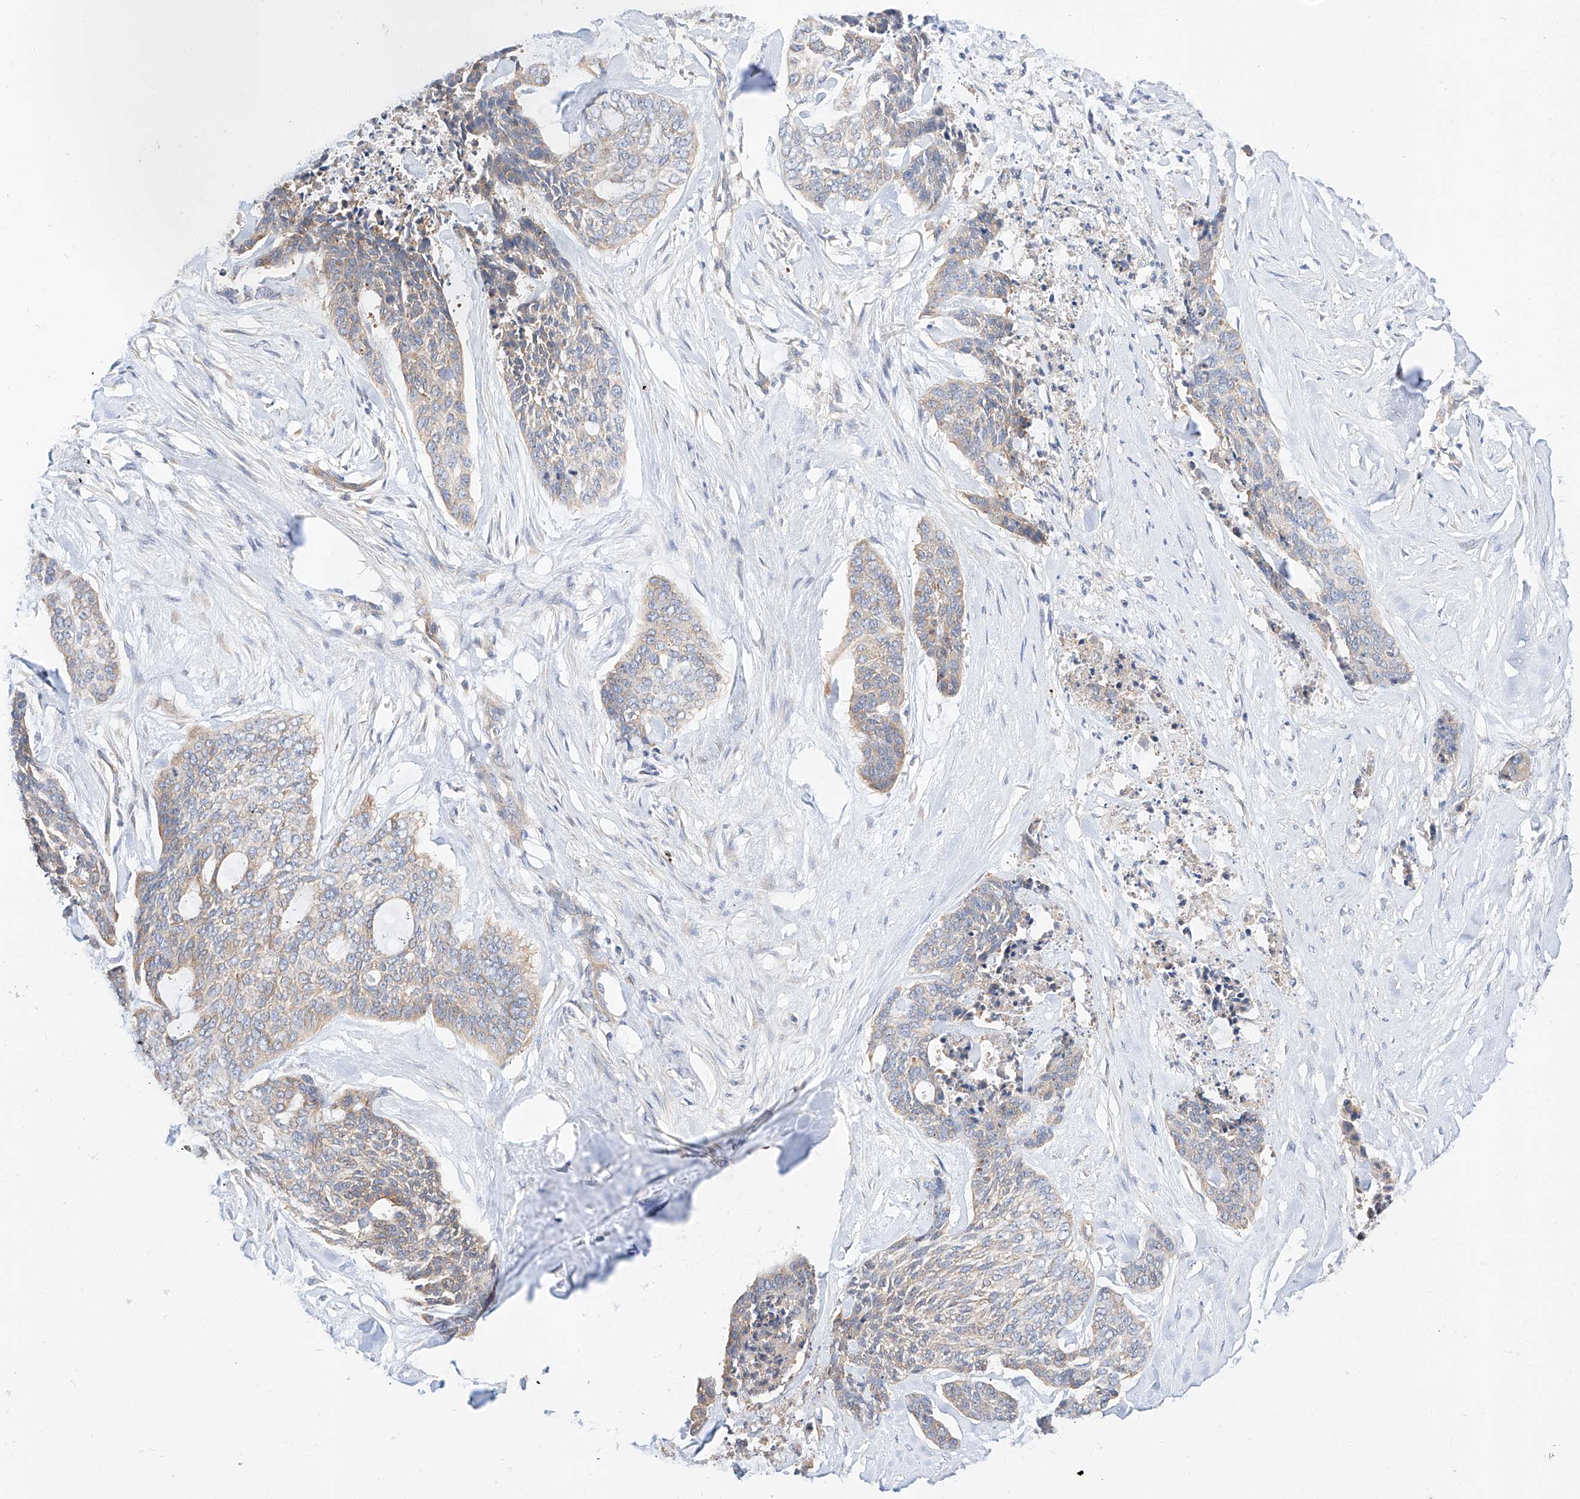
{"staining": {"intensity": "weak", "quantity": "<25%", "location": "cytoplasmic/membranous"}, "tissue": "skin cancer", "cell_type": "Tumor cells", "image_type": "cancer", "snomed": [{"axis": "morphology", "description": "Basal cell carcinoma"}, {"axis": "topography", "description": "Skin"}], "caption": "Immunohistochemistry photomicrograph of neoplastic tissue: basal cell carcinoma (skin) stained with DAB displays no significant protein staining in tumor cells.", "gene": "GLMN", "patient": {"sex": "female", "age": 64}}